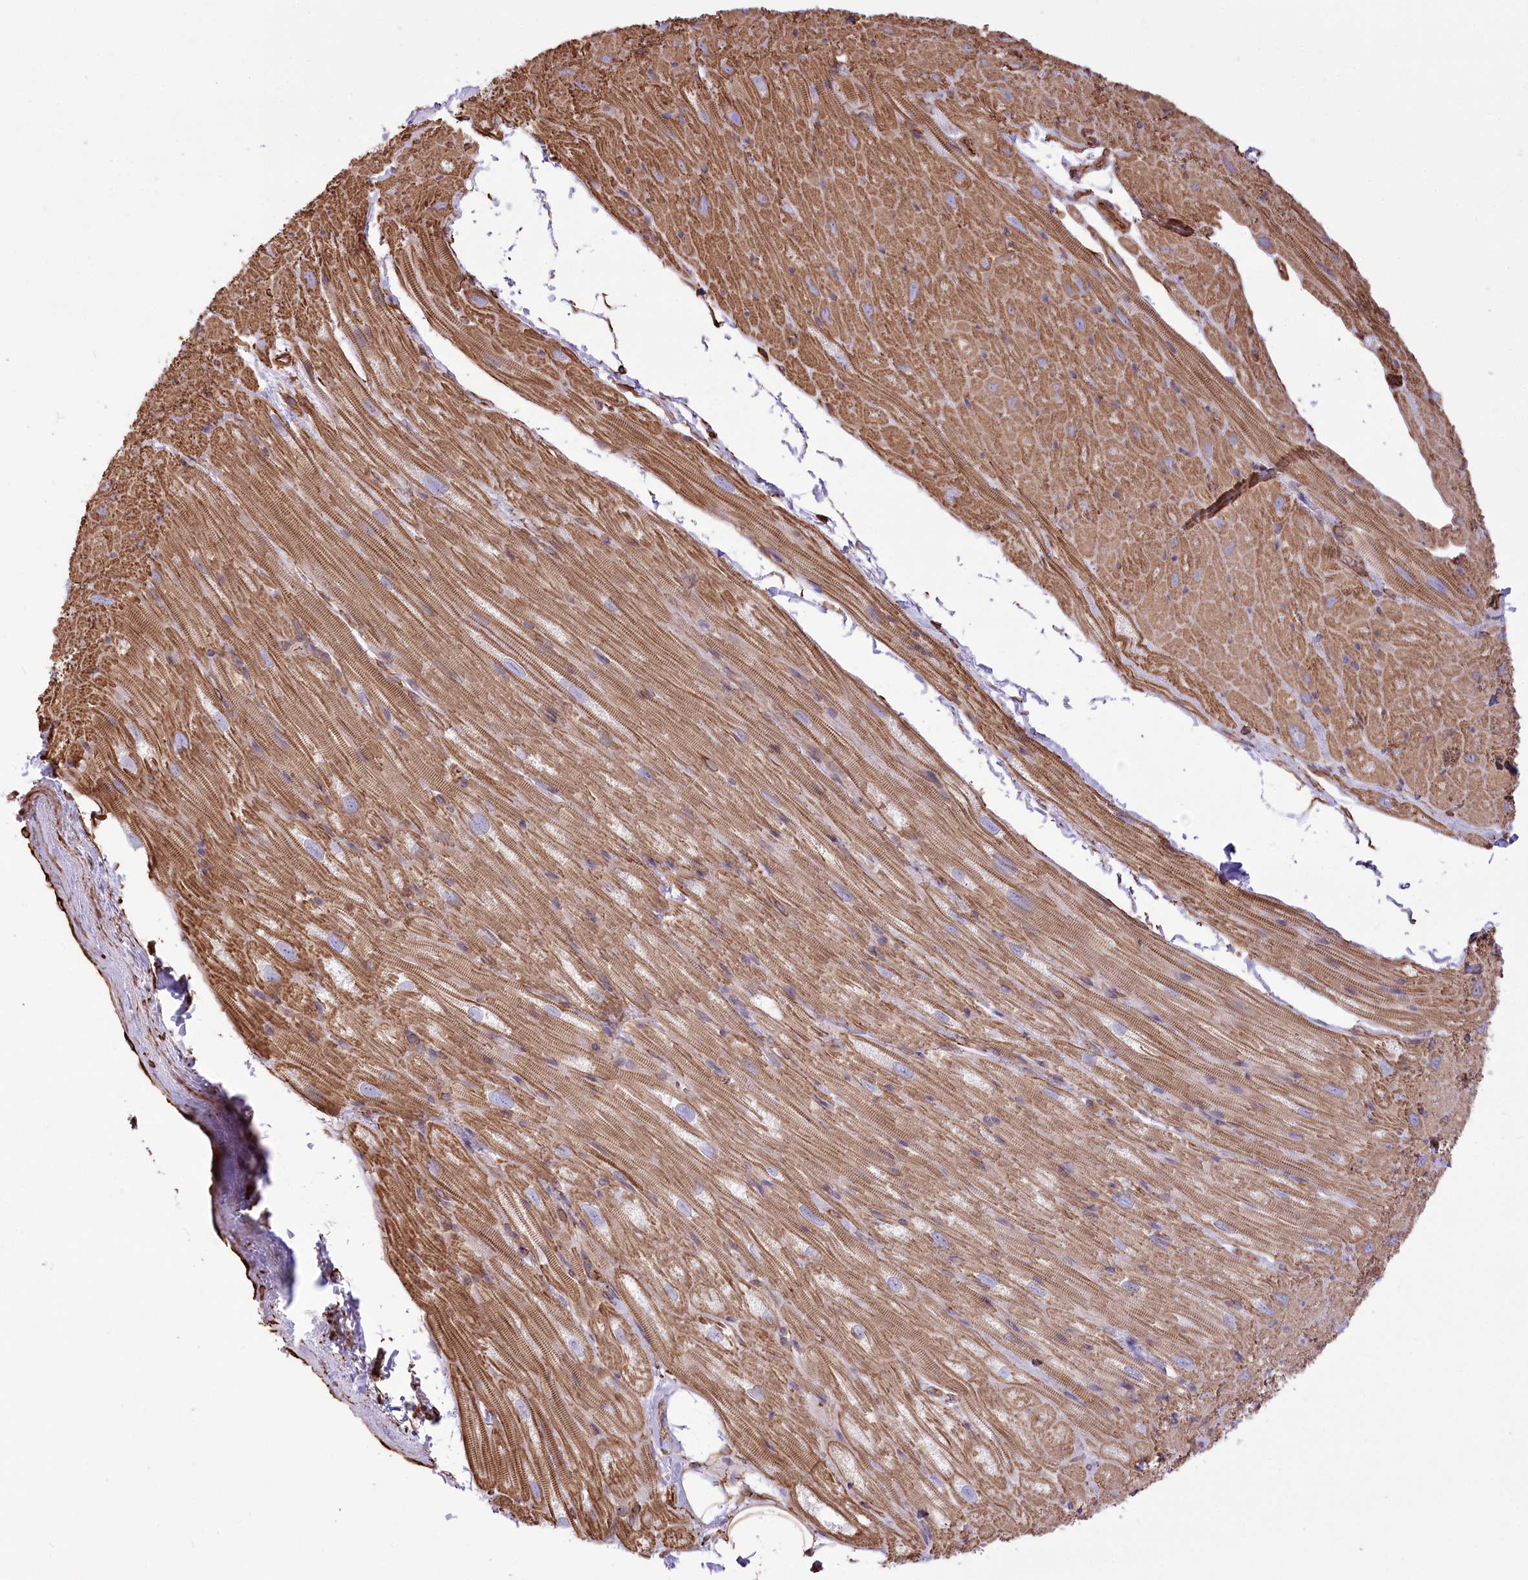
{"staining": {"intensity": "moderate", "quantity": ">75%", "location": "cytoplasmic/membranous"}, "tissue": "heart muscle", "cell_type": "Cardiomyocytes", "image_type": "normal", "snomed": [{"axis": "morphology", "description": "Normal tissue, NOS"}, {"axis": "topography", "description": "Heart"}], "caption": "Cardiomyocytes reveal medium levels of moderate cytoplasmic/membranous positivity in approximately >75% of cells in unremarkable heart muscle.", "gene": "TTC1", "patient": {"sex": "male", "age": 50}}